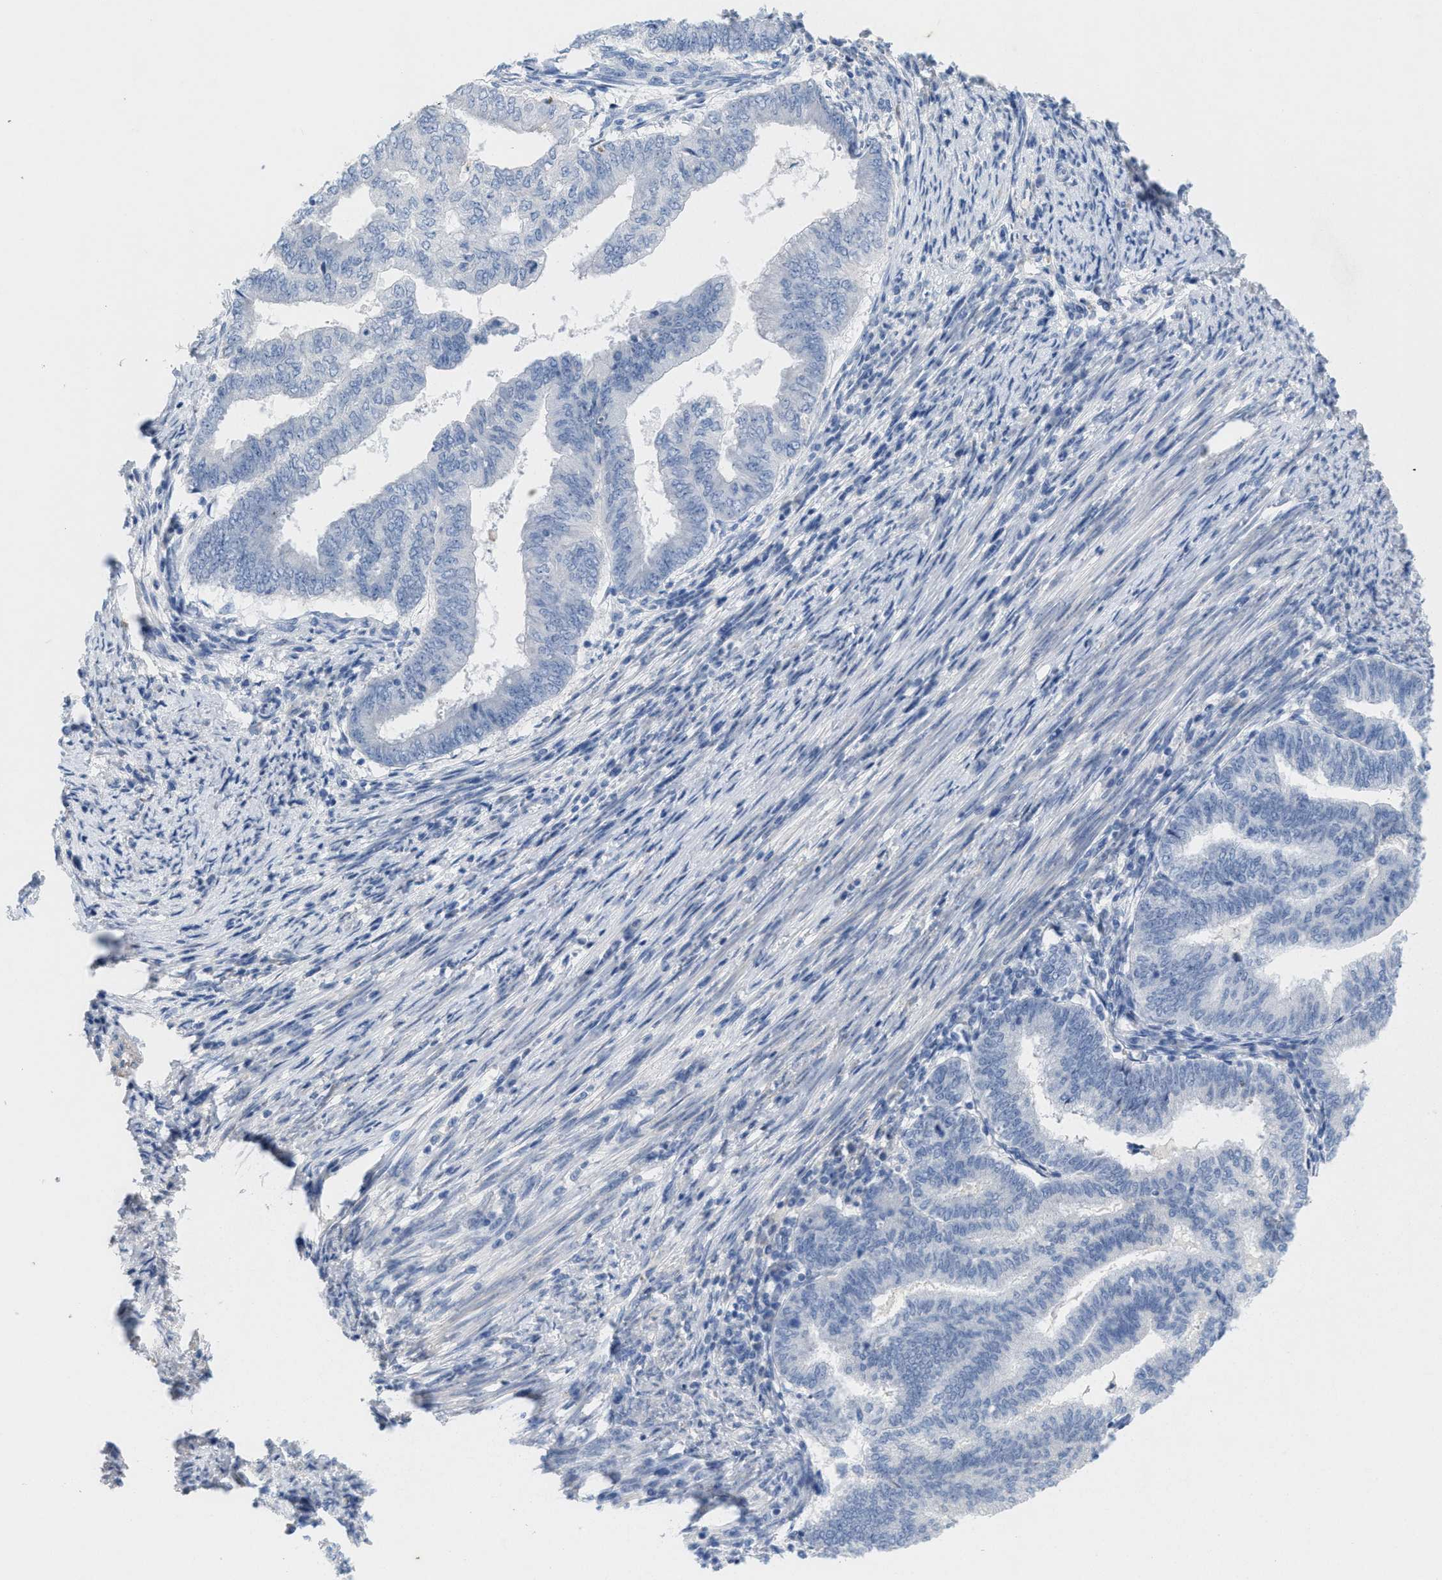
{"staining": {"intensity": "negative", "quantity": "none", "location": "none"}, "tissue": "endometrial cancer", "cell_type": "Tumor cells", "image_type": "cancer", "snomed": [{"axis": "morphology", "description": "Polyp, NOS"}, {"axis": "morphology", "description": "Adenocarcinoma, NOS"}, {"axis": "morphology", "description": "Adenoma, NOS"}, {"axis": "topography", "description": "Endometrium"}], "caption": "Tumor cells show no significant staining in endometrial cancer.", "gene": "CPA2", "patient": {"sex": "female", "age": 79}}